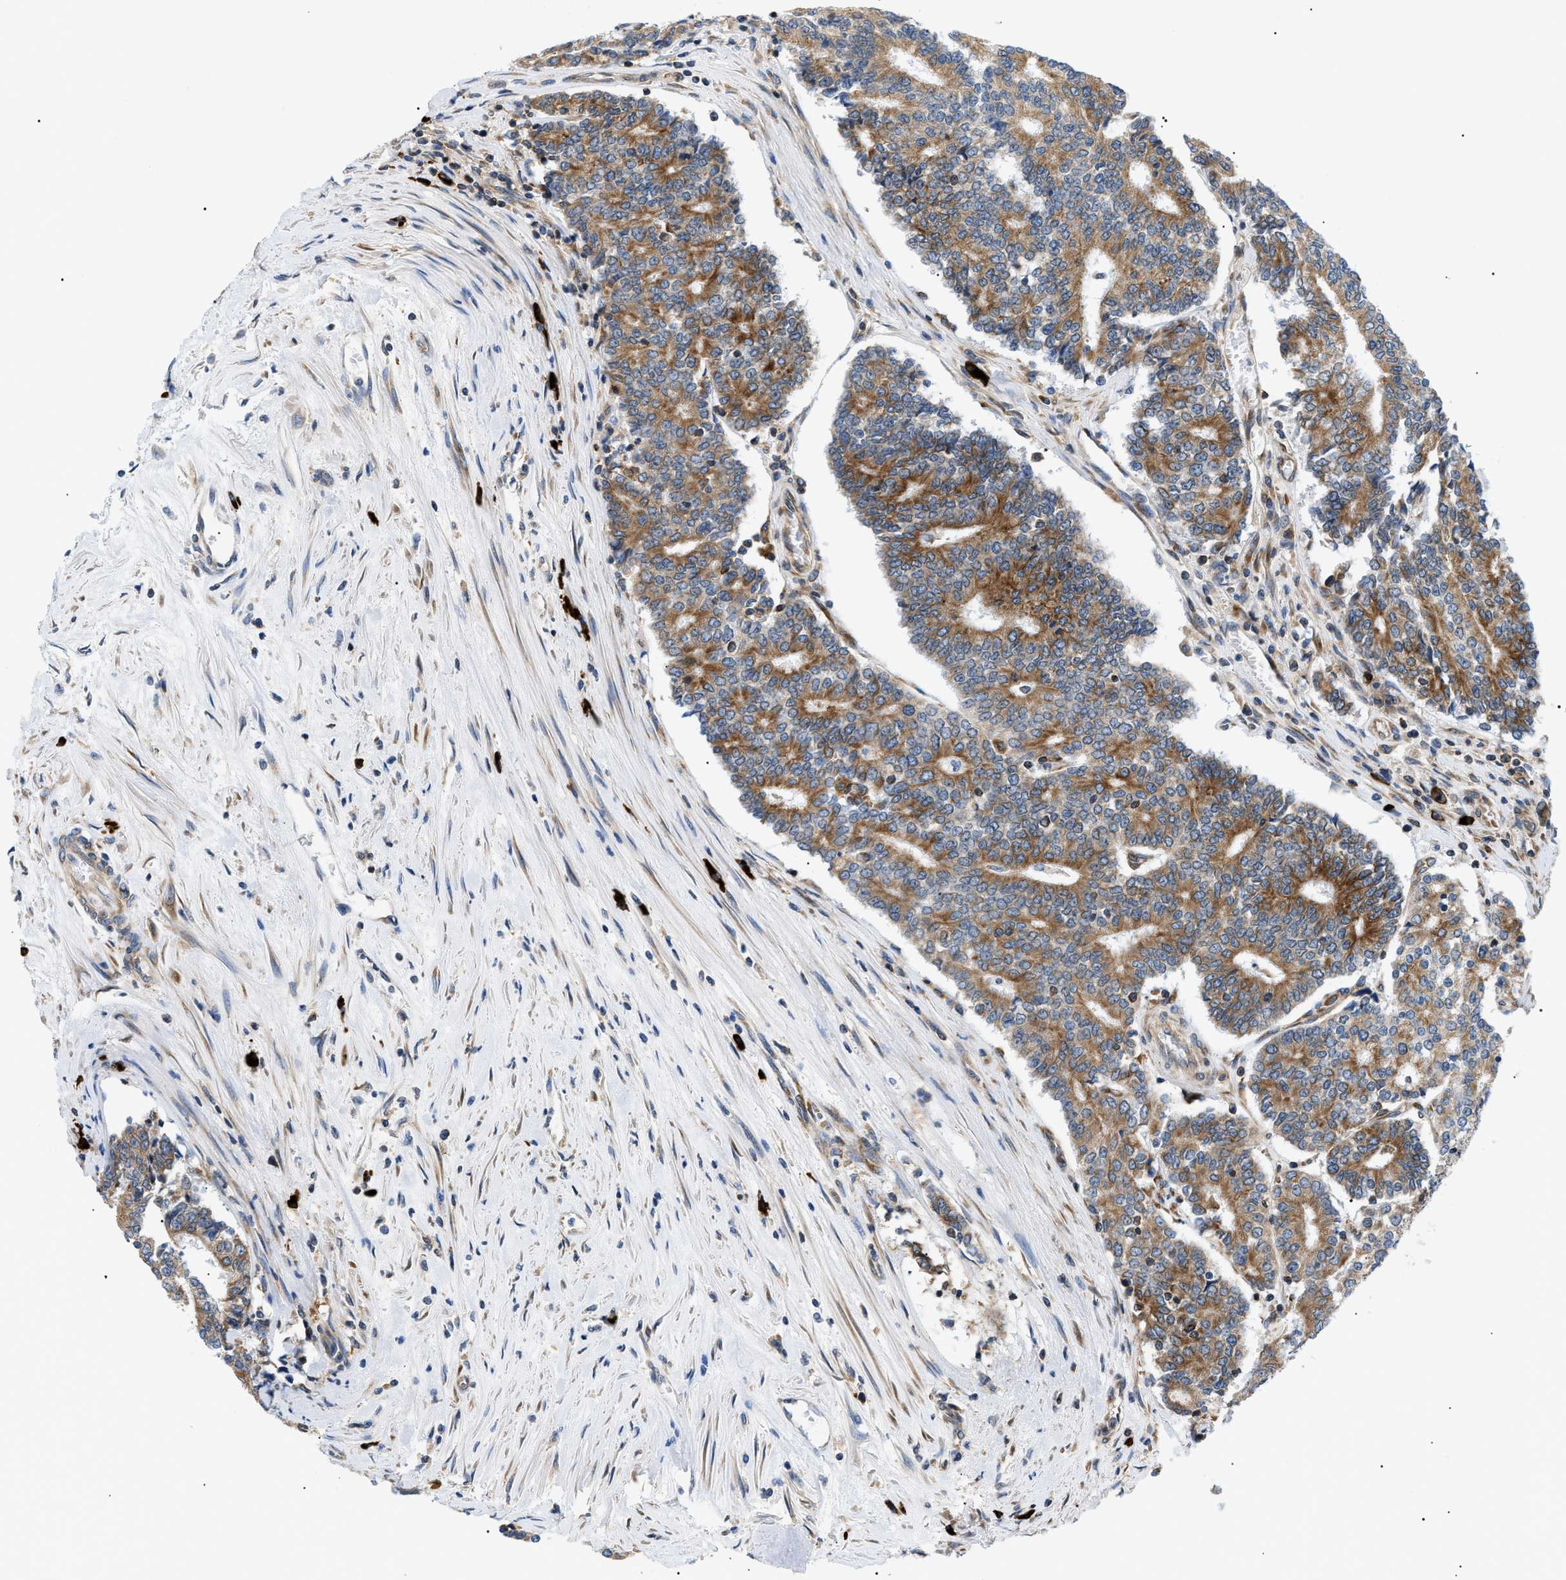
{"staining": {"intensity": "strong", "quantity": ">75%", "location": "cytoplasmic/membranous"}, "tissue": "prostate cancer", "cell_type": "Tumor cells", "image_type": "cancer", "snomed": [{"axis": "morphology", "description": "Normal tissue, NOS"}, {"axis": "morphology", "description": "Adenocarcinoma, High grade"}, {"axis": "topography", "description": "Prostate"}, {"axis": "topography", "description": "Seminal veicle"}], "caption": "This photomicrograph reveals immunohistochemistry (IHC) staining of high-grade adenocarcinoma (prostate), with high strong cytoplasmic/membranous positivity in about >75% of tumor cells.", "gene": "DERL1", "patient": {"sex": "male", "age": 55}}